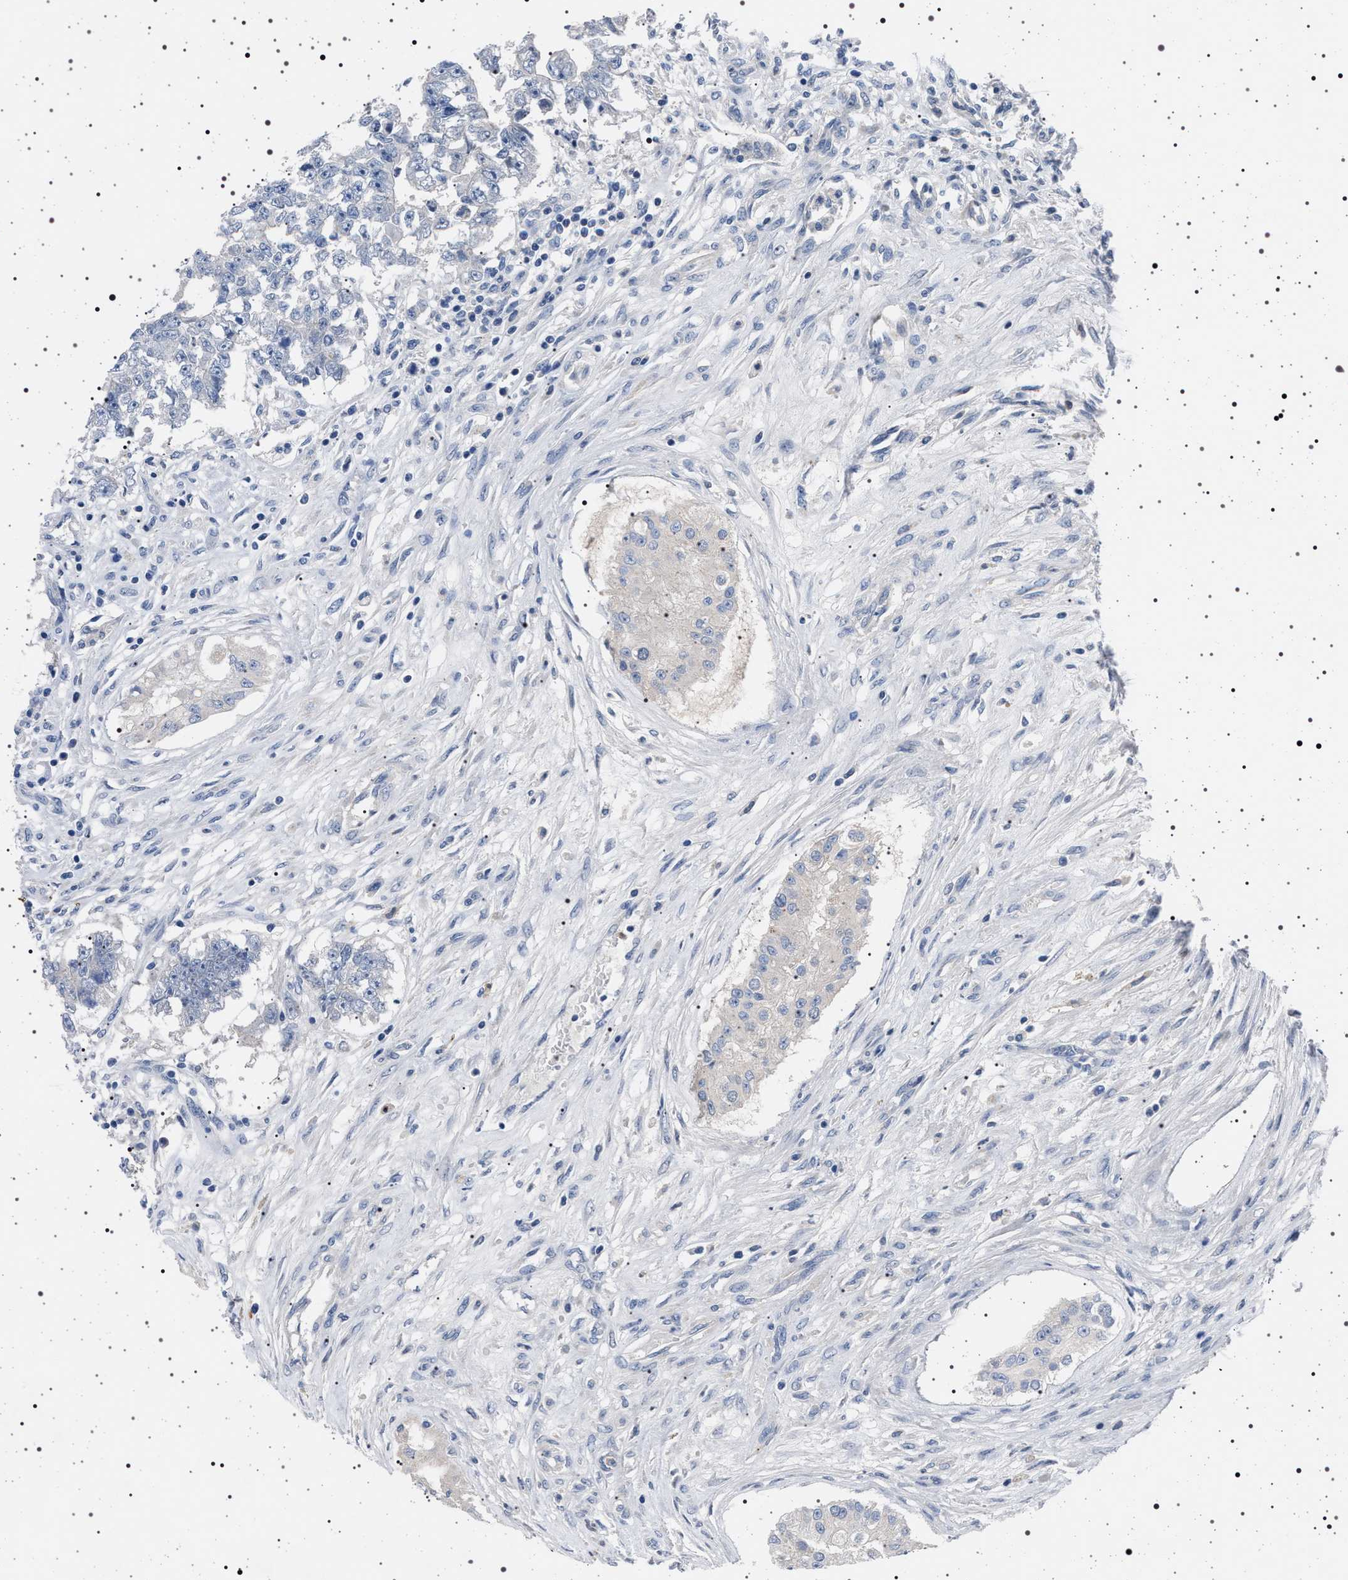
{"staining": {"intensity": "negative", "quantity": "none", "location": "none"}, "tissue": "testis cancer", "cell_type": "Tumor cells", "image_type": "cancer", "snomed": [{"axis": "morphology", "description": "Carcinoma, Embryonal, NOS"}, {"axis": "topography", "description": "Testis"}], "caption": "Testis cancer stained for a protein using immunohistochemistry (IHC) displays no expression tumor cells.", "gene": "NAT9", "patient": {"sex": "male", "age": 25}}